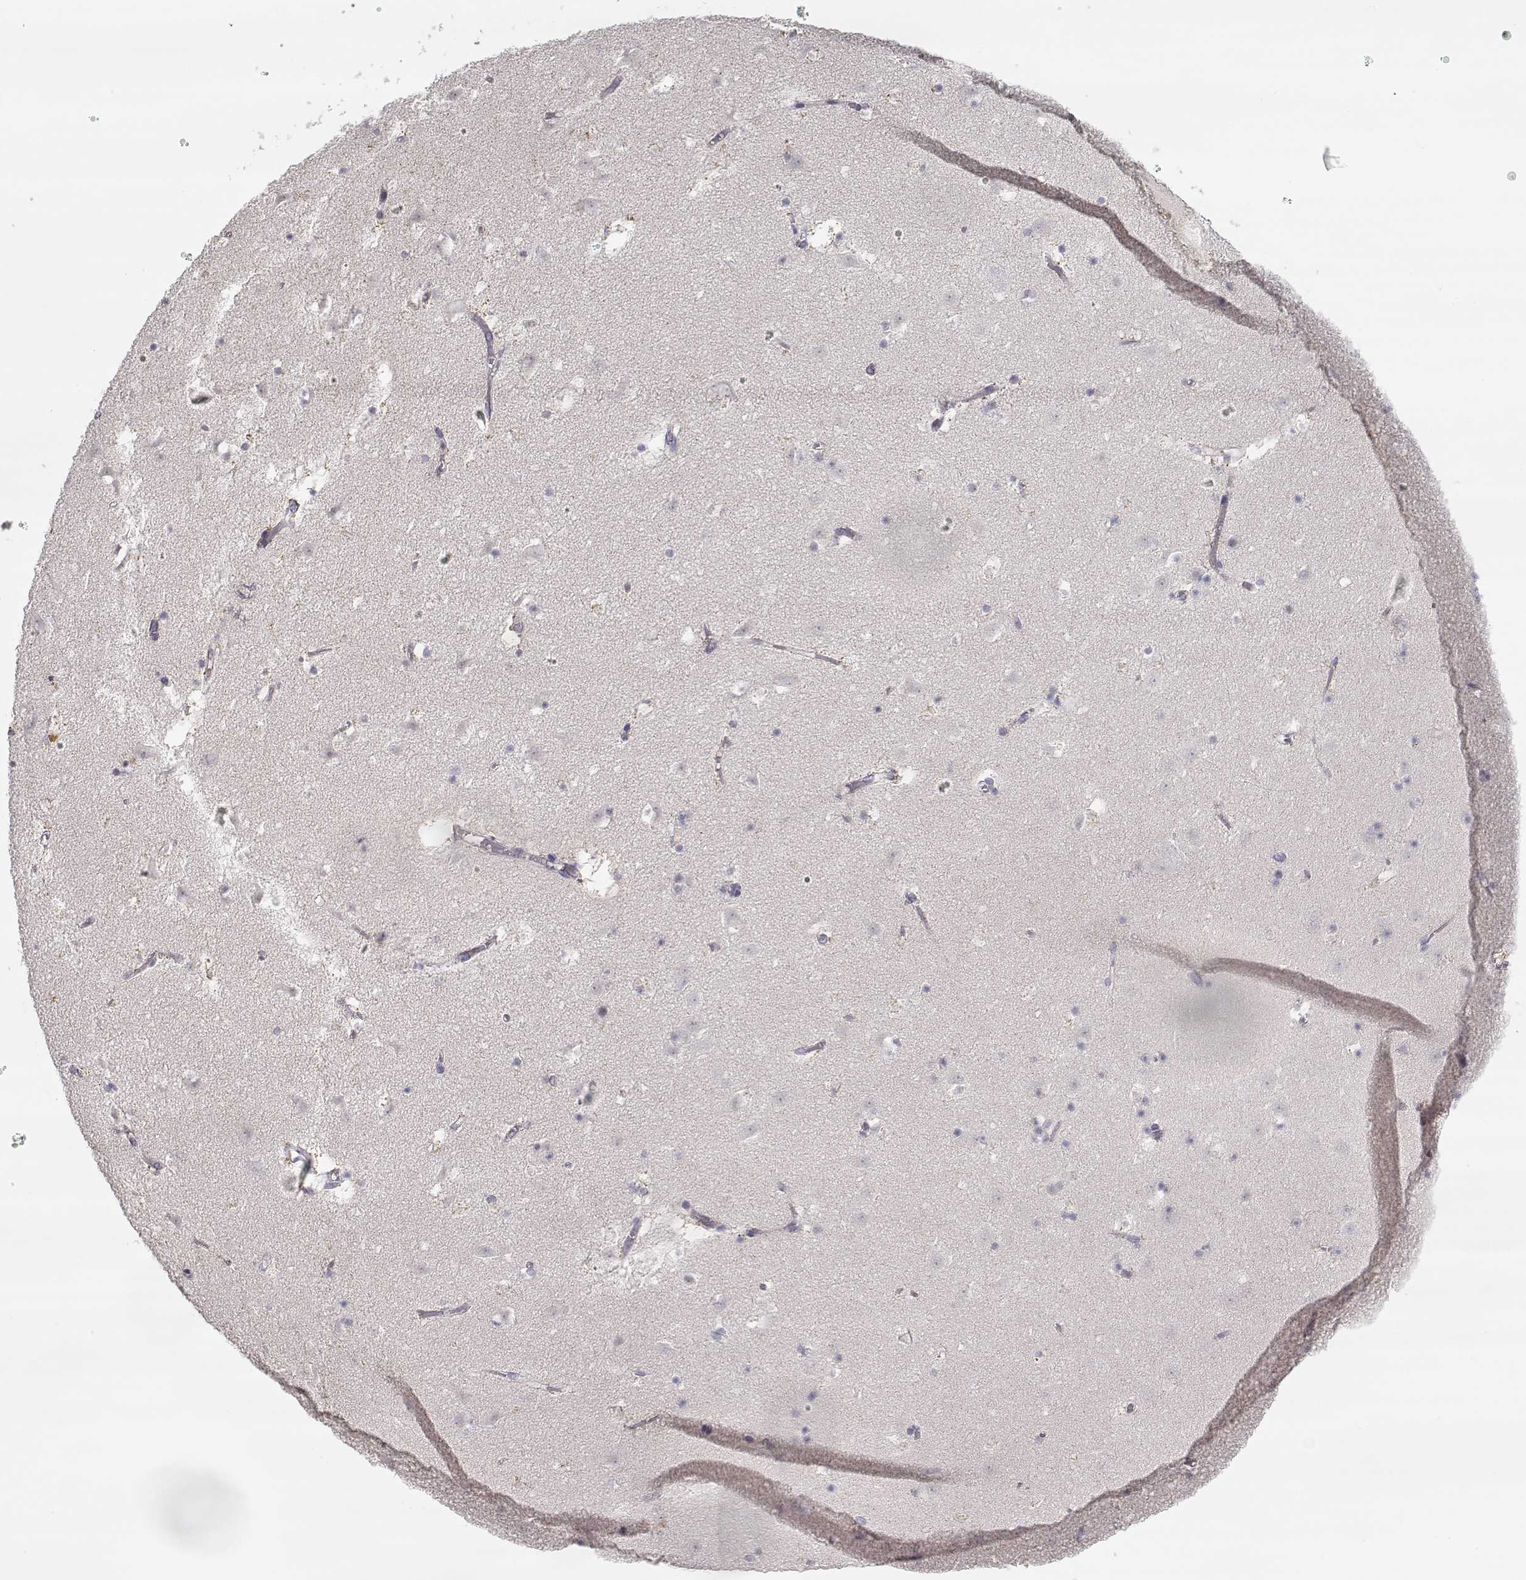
{"staining": {"intensity": "negative", "quantity": "none", "location": "none"}, "tissue": "caudate", "cell_type": "Glial cells", "image_type": "normal", "snomed": [{"axis": "morphology", "description": "Normal tissue, NOS"}, {"axis": "topography", "description": "Lateral ventricle wall"}], "caption": "Human caudate stained for a protein using immunohistochemistry (IHC) exhibits no expression in glial cells.", "gene": "NPVF", "patient": {"sex": "female", "age": 42}}